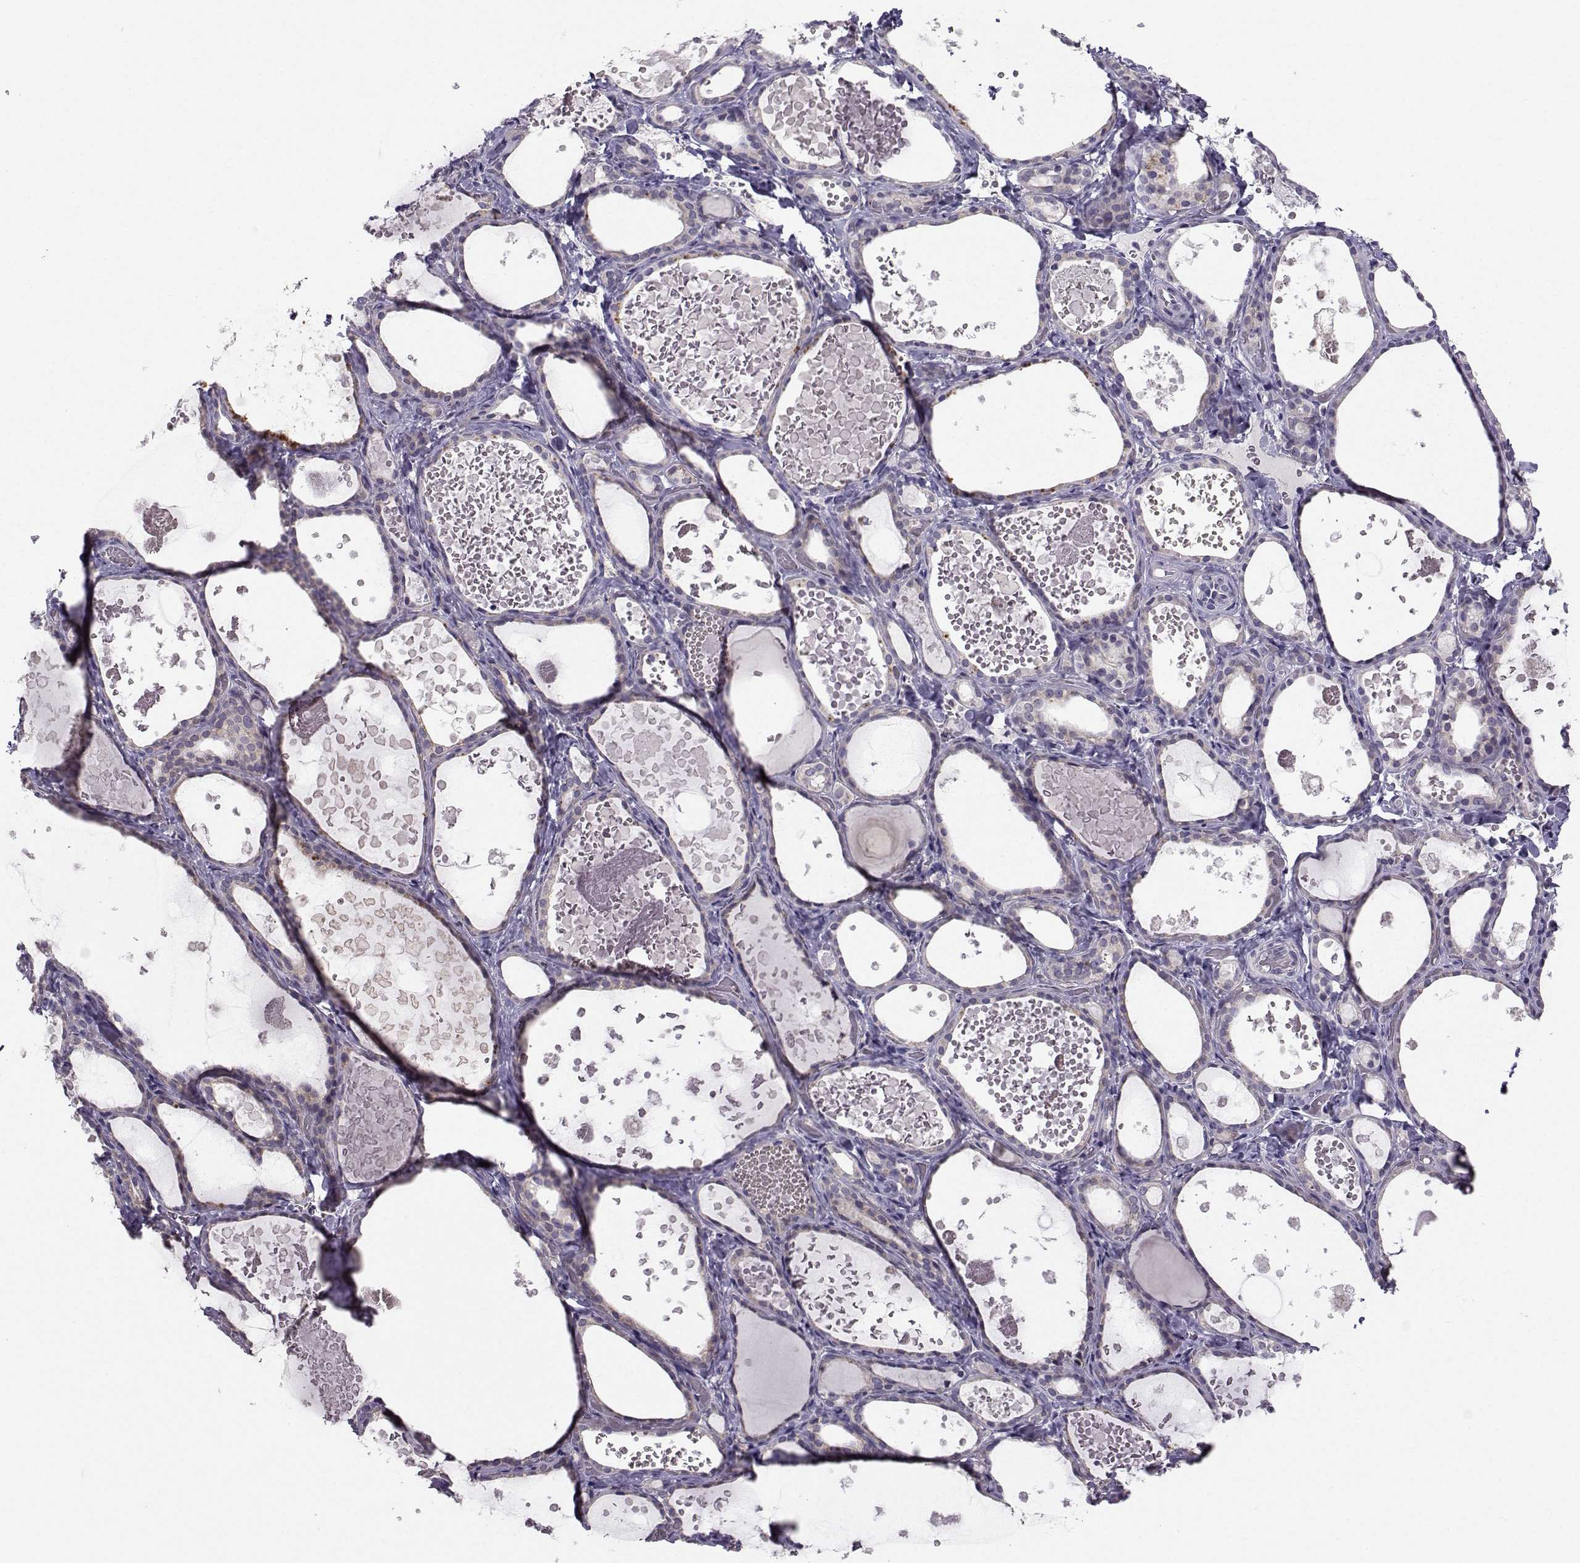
{"staining": {"intensity": "weak", "quantity": "<25%", "location": "cytoplasmic/membranous"}, "tissue": "thyroid gland", "cell_type": "Glandular cells", "image_type": "normal", "snomed": [{"axis": "morphology", "description": "Normal tissue, NOS"}, {"axis": "topography", "description": "Thyroid gland"}], "caption": "The IHC micrograph has no significant staining in glandular cells of thyroid gland.", "gene": "FCAMR", "patient": {"sex": "female", "age": 56}}